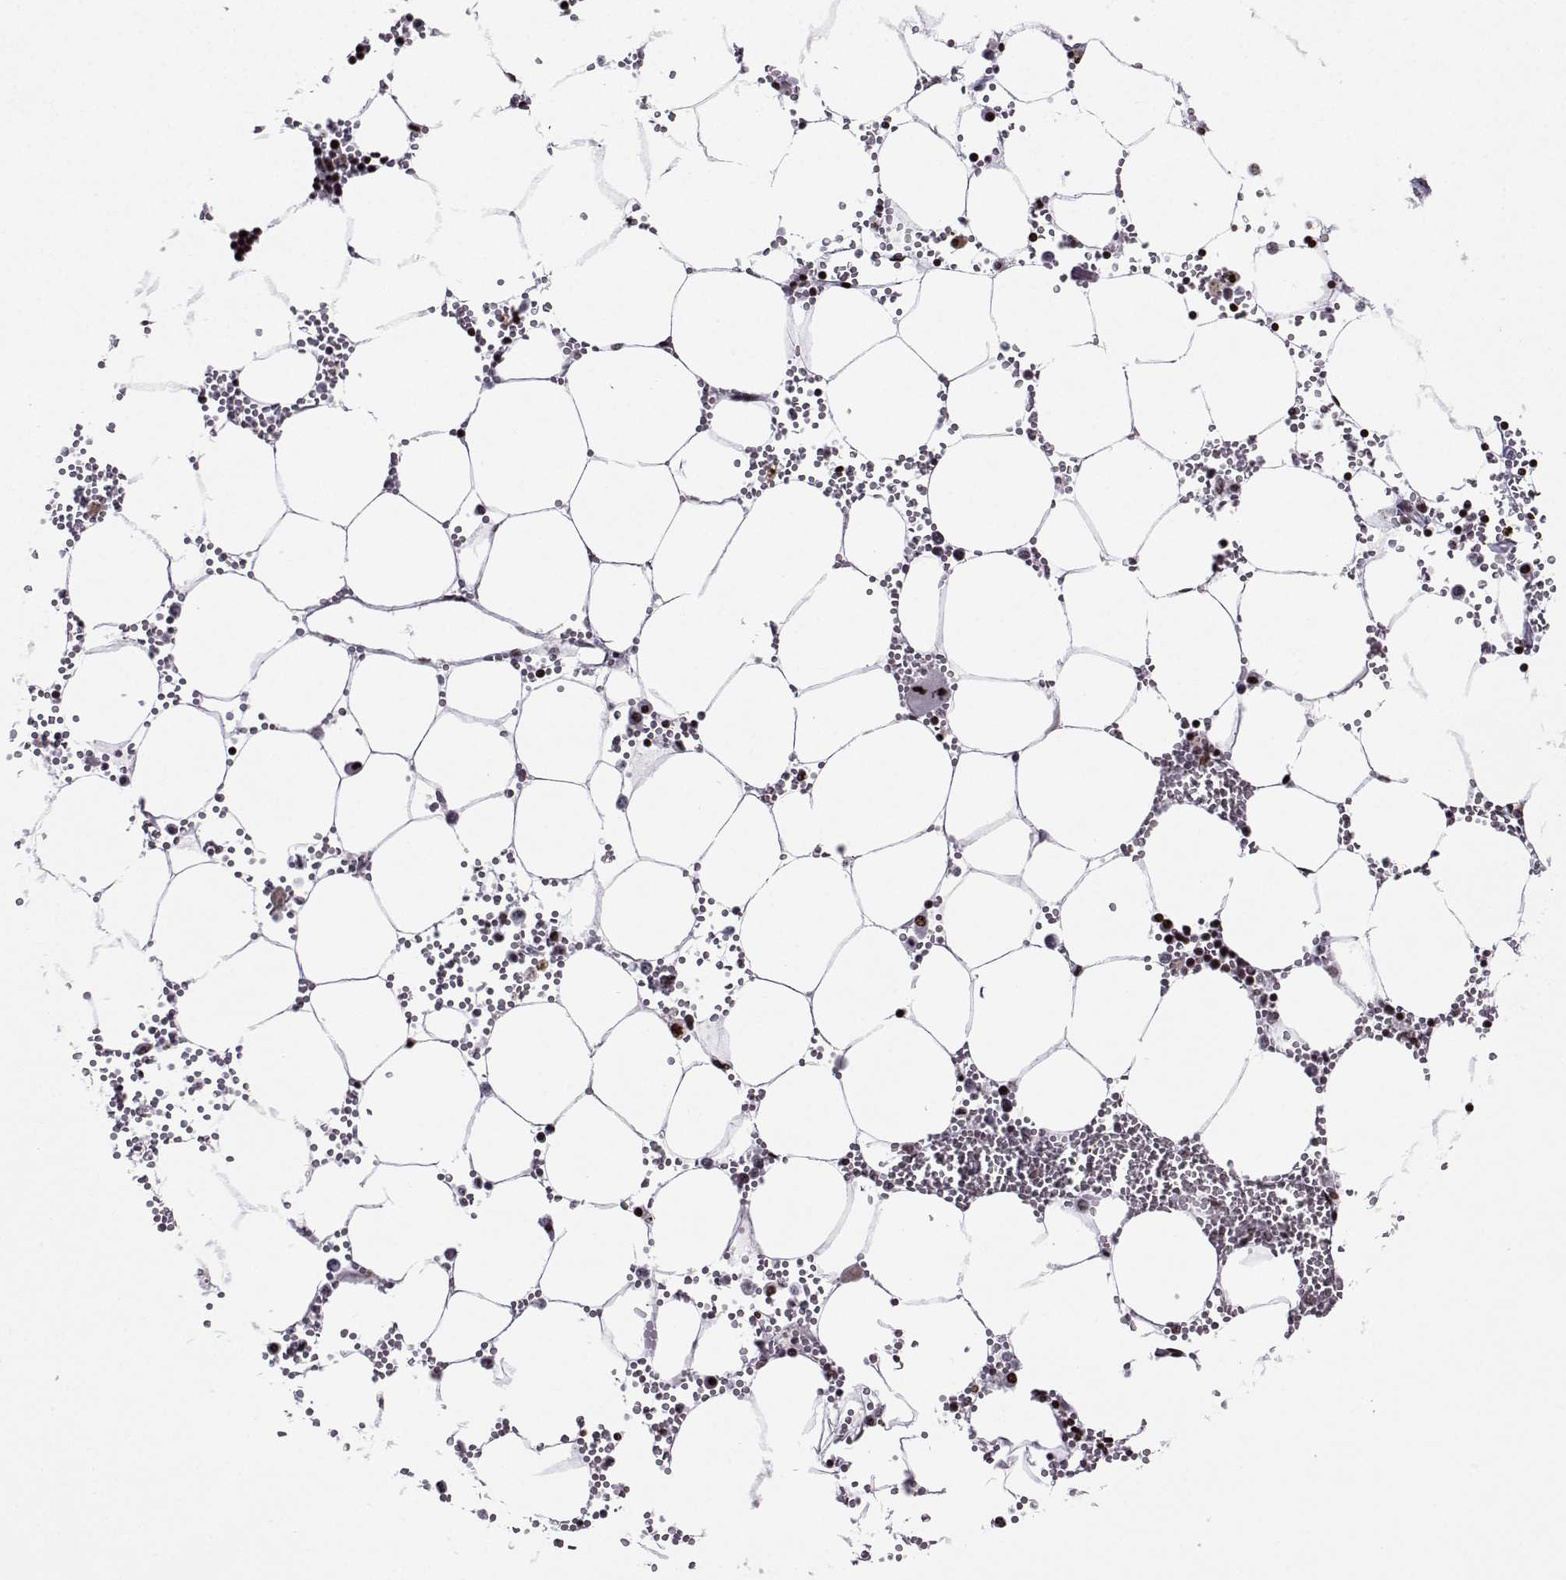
{"staining": {"intensity": "negative", "quantity": "none", "location": "none"}, "tissue": "bone marrow", "cell_type": "Hematopoietic cells", "image_type": "normal", "snomed": [{"axis": "morphology", "description": "Normal tissue, NOS"}, {"axis": "topography", "description": "Bone marrow"}], "caption": "This is an IHC histopathology image of unremarkable bone marrow. There is no staining in hematopoietic cells.", "gene": "ZNF19", "patient": {"sex": "male", "age": 54}}